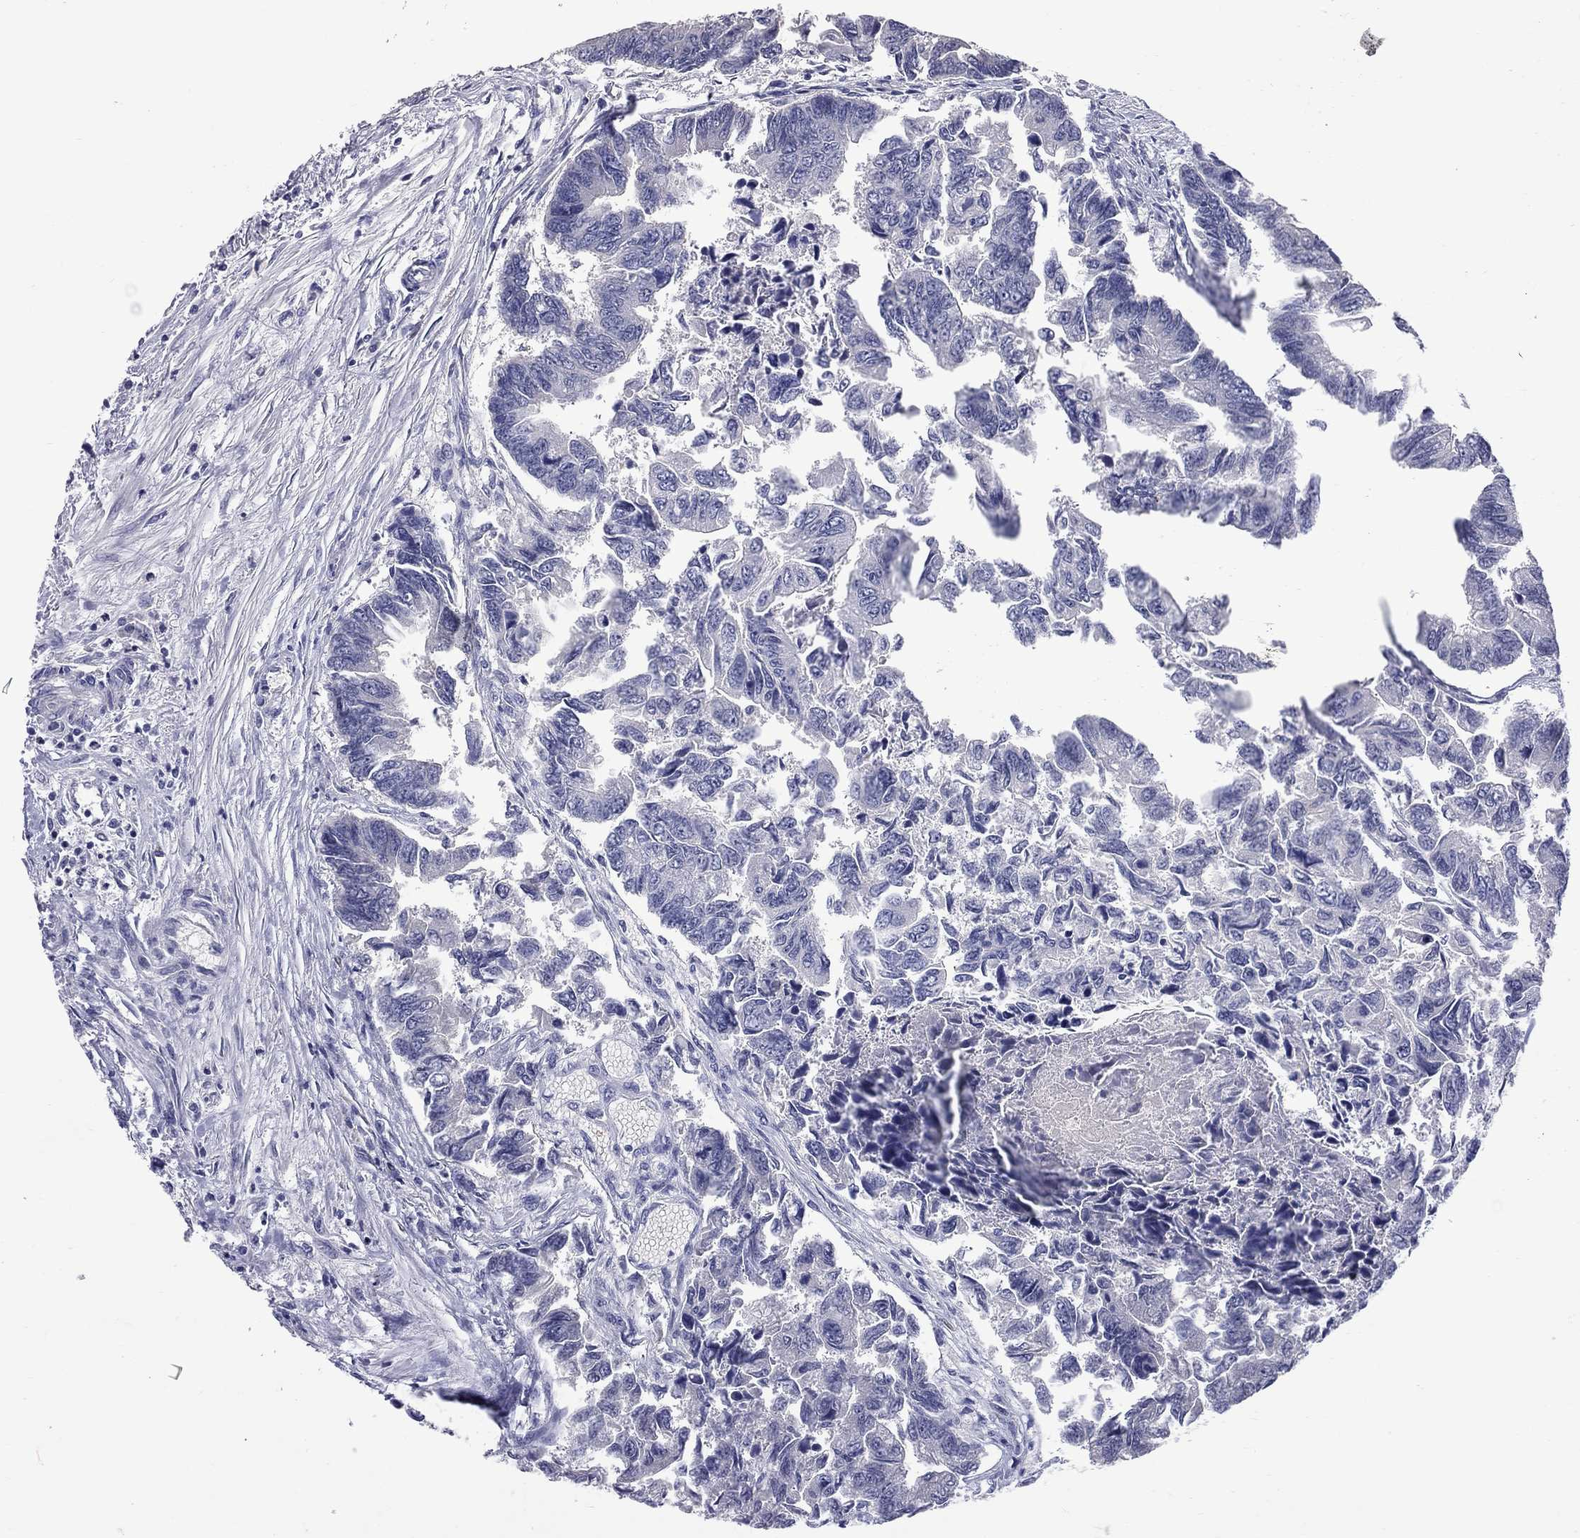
{"staining": {"intensity": "negative", "quantity": "none", "location": "none"}, "tissue": "colorectal cancer", "cell_type": "Tumor cells", "image_type": "cancer", "snomed": [{"axis": "morphology", "description": "Adenocarcinoma, NOS"}, {"axis": "topography", "description": "Colon"}], "caption": "High power microscopy photomicrograph of an IHC histopathology image of adenocarcinoma (colorectal), revealing no significant staining in tumor cells.", "gene": "UNC119B", "patient": {"sex": "female", "age": 65}}